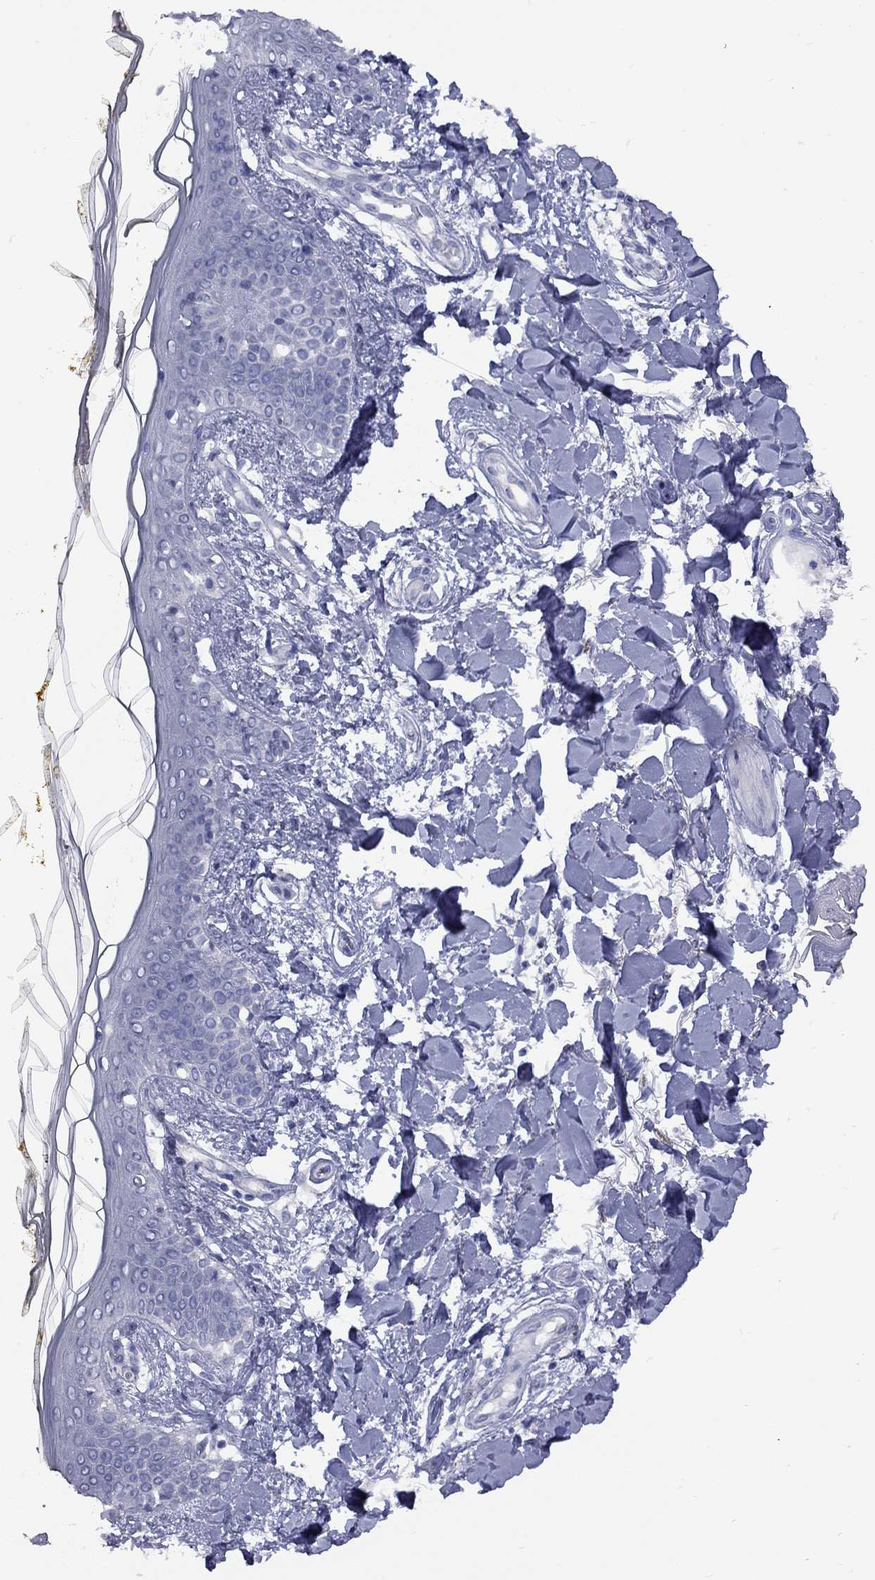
{"staining": {"intensity": "negative", "quantity": "none", "location": "none"}, "tissue": "skin", "cell_type": "Fibroblasts", "image_type": "normal", "snomed": [{"axis": "morphology", "description": "Normal tissue, NOS"}, {"axis": "topography", "description": "Skin"}], "caption": "High power microscopy micrograph of an immunohistochemistry histopathology image of unremarkable skin, revealing no significant expression in fibroblasts. (IHC, brightfield microscopy, high magnification).", "gene": "ABCB4", "patient": {"sex": "female", "age": 34}}